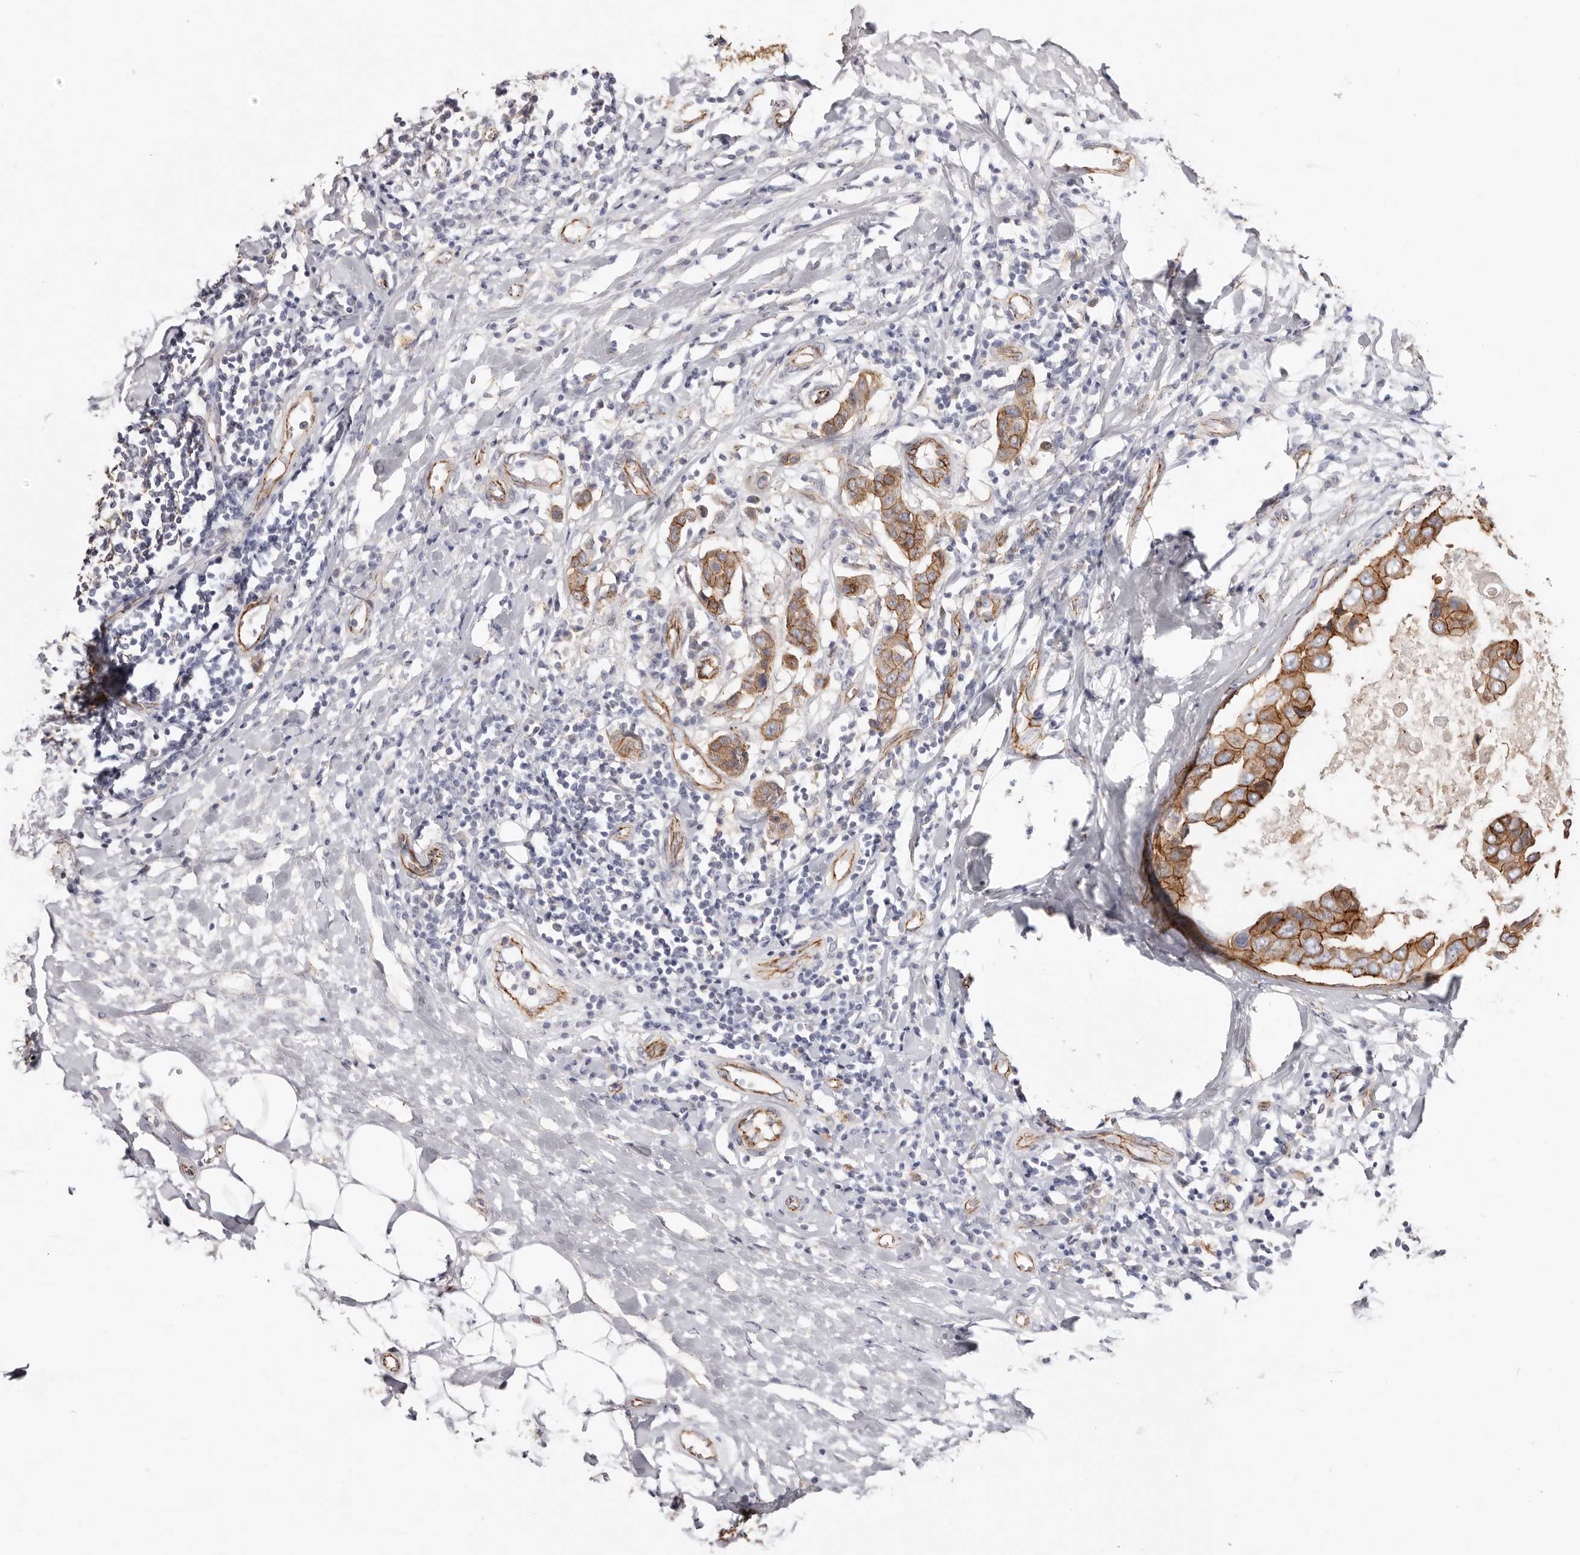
{"staining": {"intensity": "moderate", "quantity": ">75%", "location": "cytoplasmic/membranous"}, "tissue": "breast cancer", "cell_type": "Tumor cells", "image_type": "cancer", "snomed": [{"axis": "morphology", "description": "Duct carcinoma"}, {"axis": "topography", "description": "Breast"}], "caption": "About >75% of tumor cells in human breast cancer (infiltrating ductal carcinoma) demonstrate moderate cytoplasmic/membranous protein positivity as visualized by brown immunohistochemical staining.", "gene": "CTNNB1", "patient": {"sex": "female", "age": 27}}